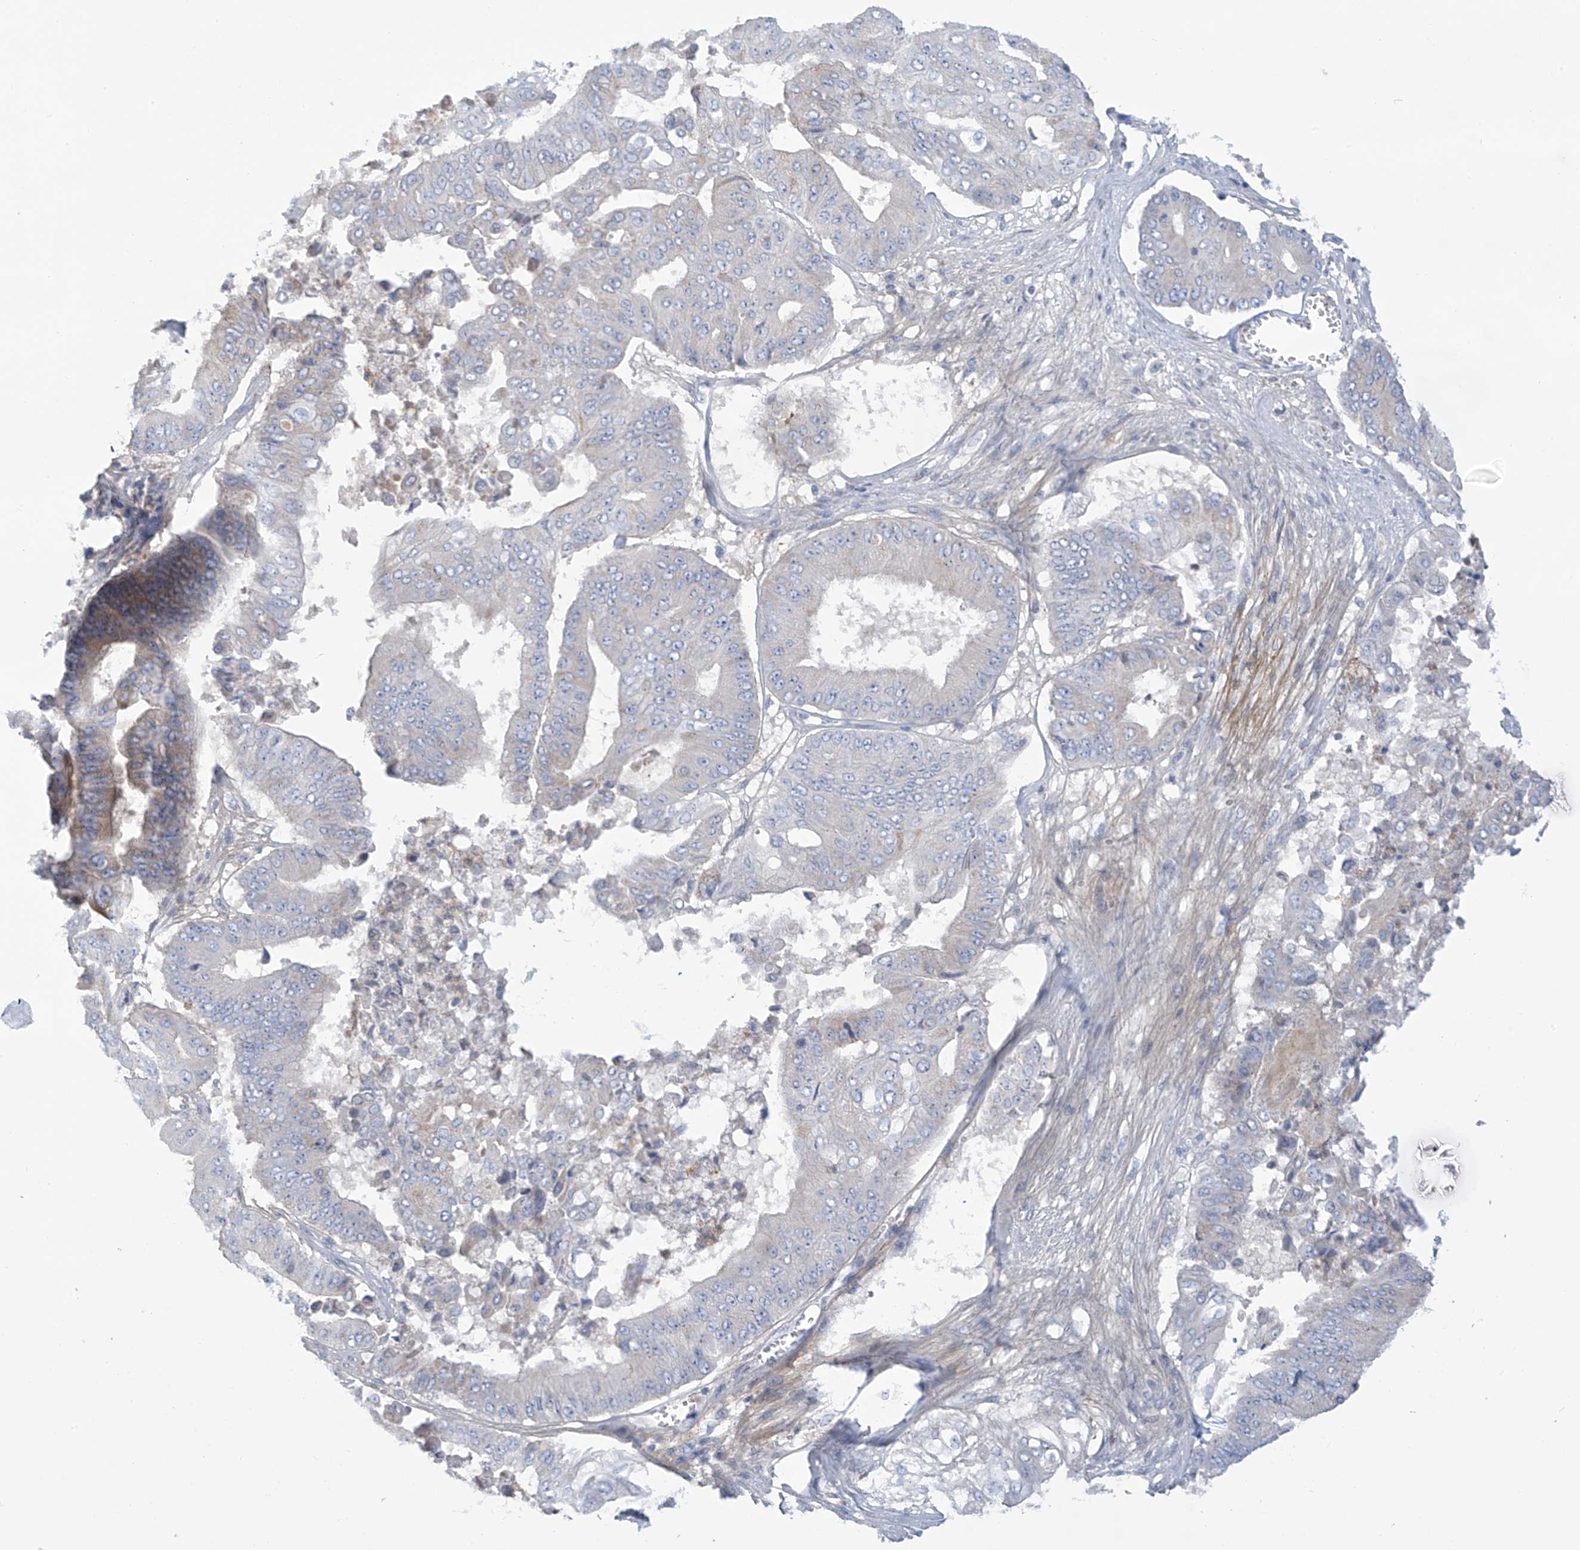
{"staining": {"intensity": "negative", "quantity": "none", "location": "none"}, "tissue": "pancreatic cancer", "cell_type": "Tumor cells", "image_type": "cancer", "snomed": [{"axis": "morphology", "description": "Adenocarcinoma, NOS"}, {"axis": "topography", "description": "Pancreas"}], "caption": "Adenocarcinoma (pancreatic) was stained to show a protein in brown. There is no significant expression in tumor cells. (DAB (3,3'-diaminobenzidine) immunohistochemistry (IHC), high magnification).", "gene": "FABP2", "patient": {"sex": "female", "age": 77}}